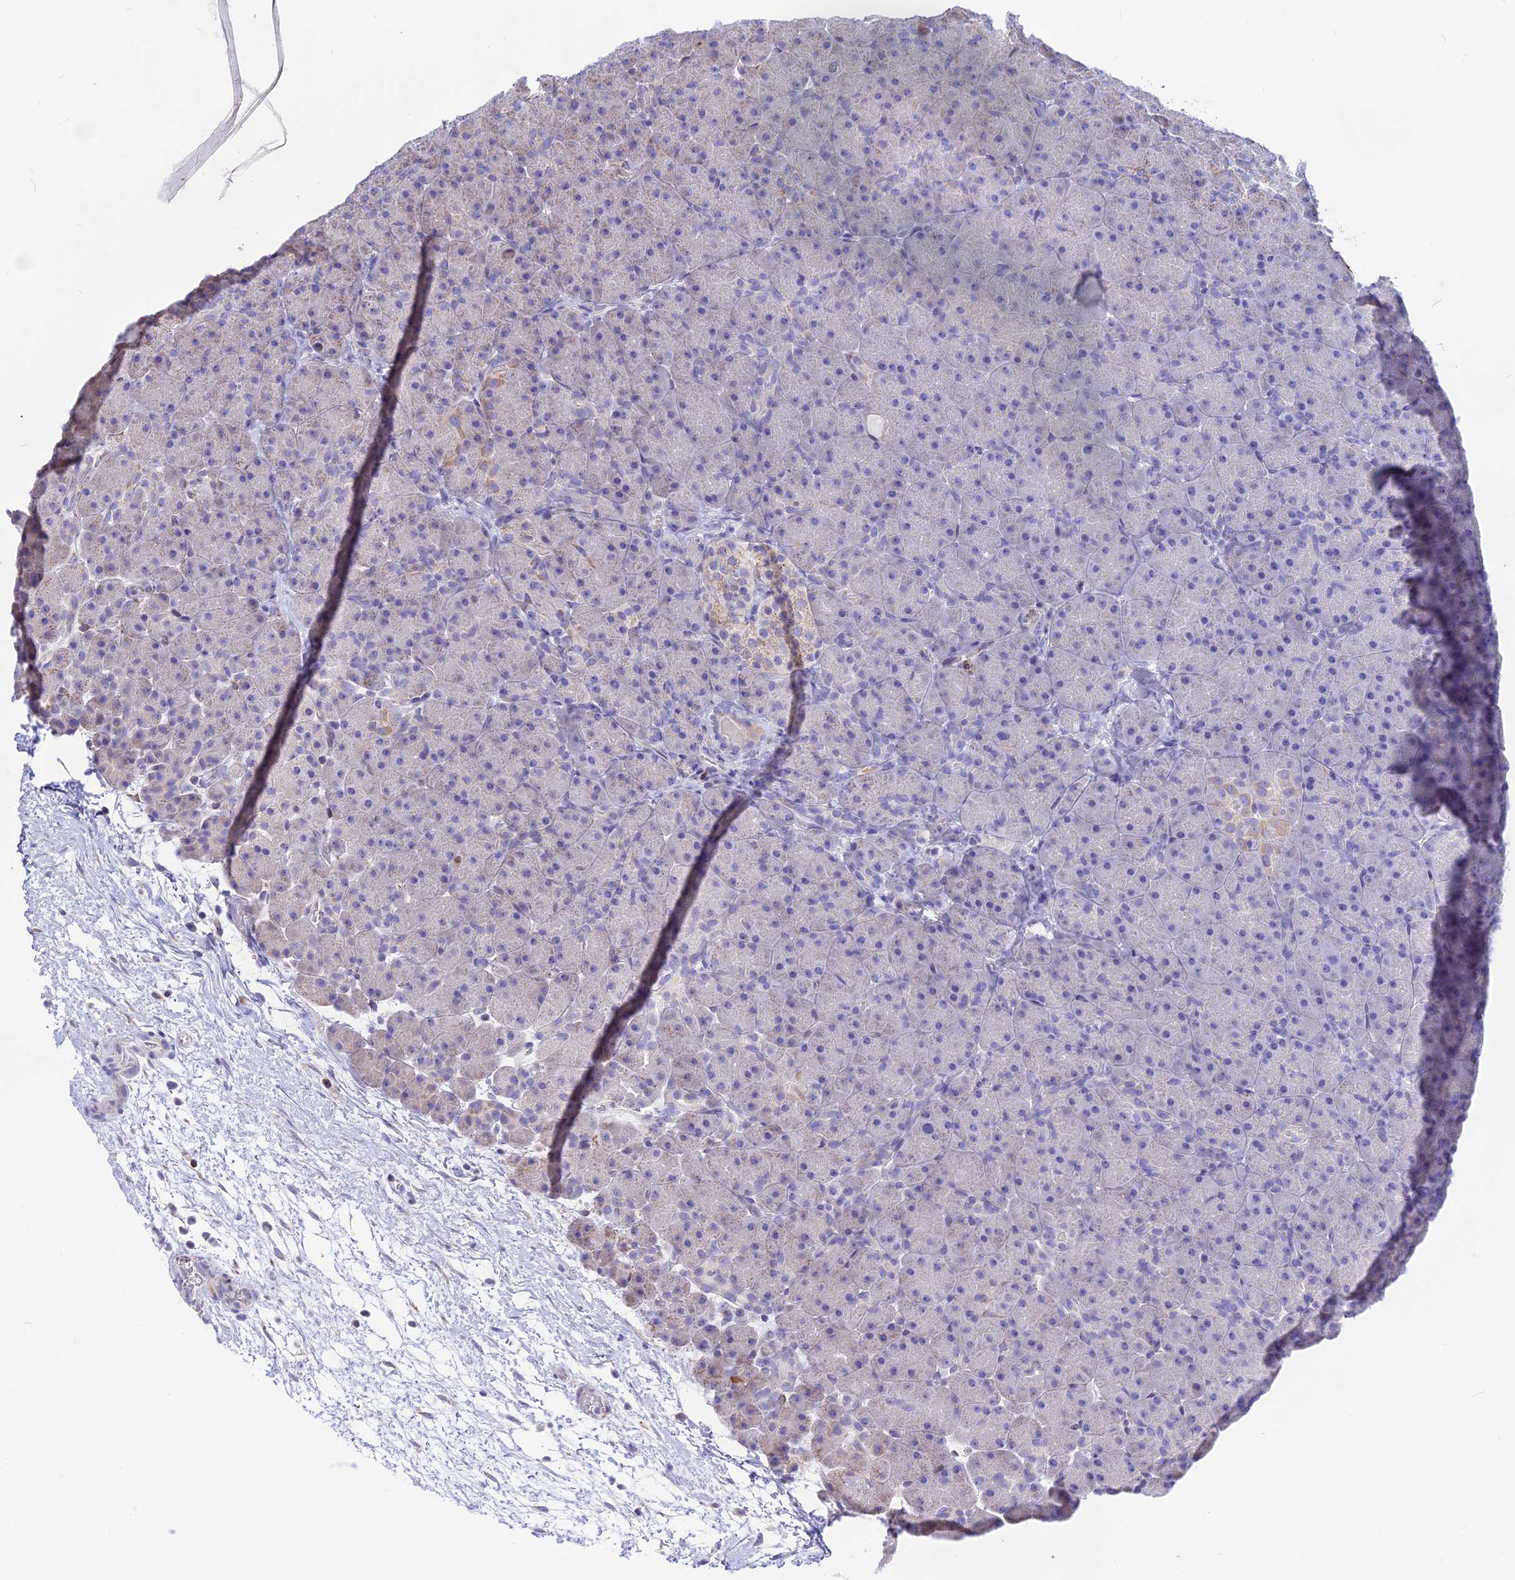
{"staining": {"intensity": "moderate", "quantity": "<25%", "location": "cytoplasmic/membranous"}, "tissue": "pancreas", "cell_type": "Exocrine glandular cells", "image_type": "normal", "snomed": [{"axis": "morphology", "description": "Normal tissue, NOS"}, {"axis": "topography", "description": "Pancreas"}], "caption": "Exocrine glandular cells exhibit low levels of moderate cytoplasmic/membranous staining in about <25% of cells in unremarkable human pancreas. (brown staining indicates protein expression, while blue staining denotes nuclei).", "gene": "DOC2B", "patient": {"sex": "male", "age": 66}}